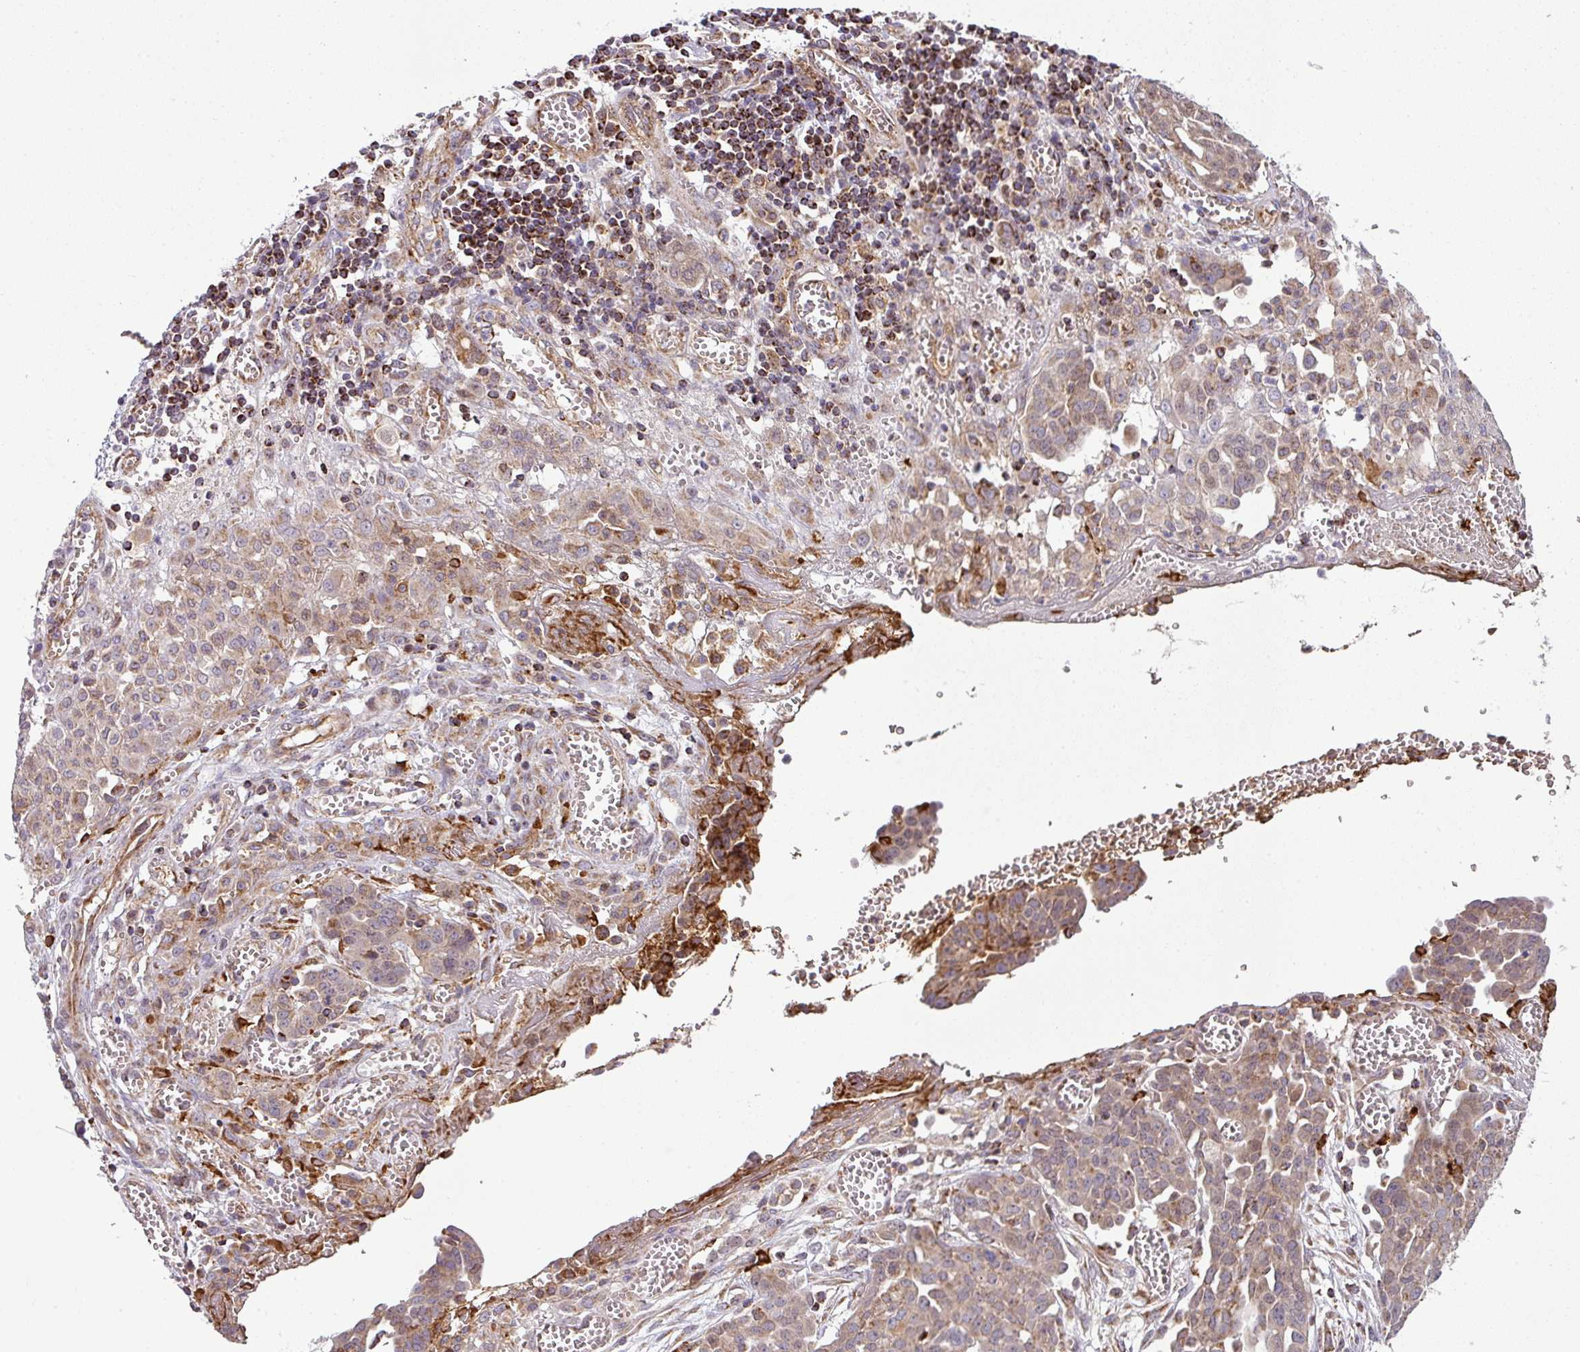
{"staining": {"intensity": "weak", "quantity": ">75%", "location": "cytoplasmic/membranous"}, "tissue": "ovarian cancer", "cell_type": "Tumor cells", "image_type": "cancer", "snomed": [{"axis": "morphology", "description": "Cystadenocarcinoma, serous, NOS"}, {"axis": "topography", "description": "Soft tissue"}, {"axis": "topography", "description": "Ovary"}], "caption": "Protein positivity by IHC exhibits weak cytoplasmic/membranous expression in about >75% of tumor cells in ovarian cancer.", "gene": "PRELID3B", "patient": {"sex": "female", "age": 57}}